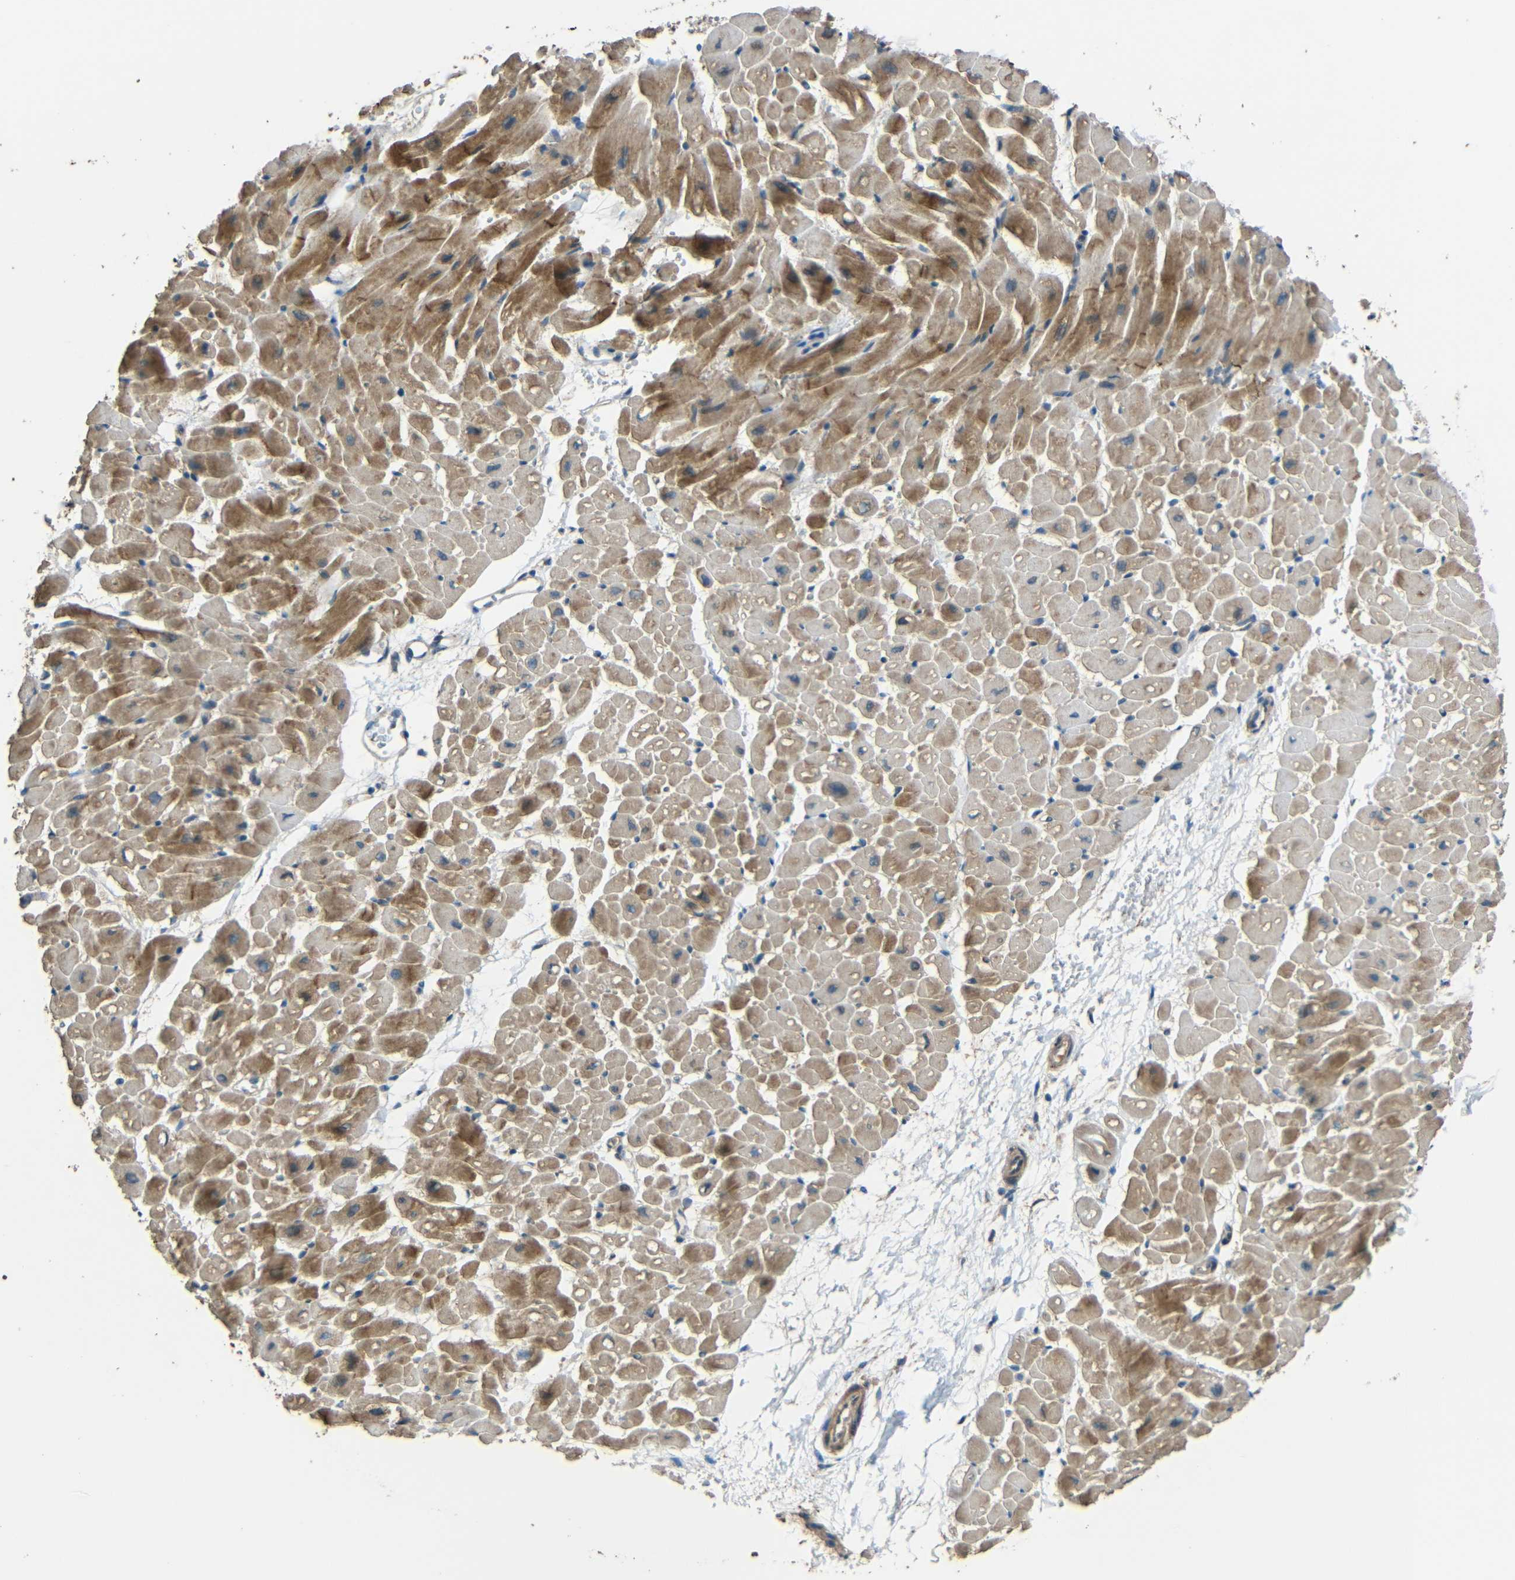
{"staining": {"intensity": "moderate", "quantity": ">75%", "location": "cytoplasmic/membranous"}, "tissue": "heart muscle", "cell_type": "Cardiomyocytes", "image_type": "normal", "snomed": [{"axis": "morphology", "description": "Normal tissue, NOS"}, {"axis": "topography", "description": "Heart"}], "caption": "Protein expression analysis of benign heart muscle reveals moderate cytoplasmic/membranous staining in approximately >75% of cardiomyocytes.", "gene": "ACACA", "patient": {"sex": "male", "age": 45}}